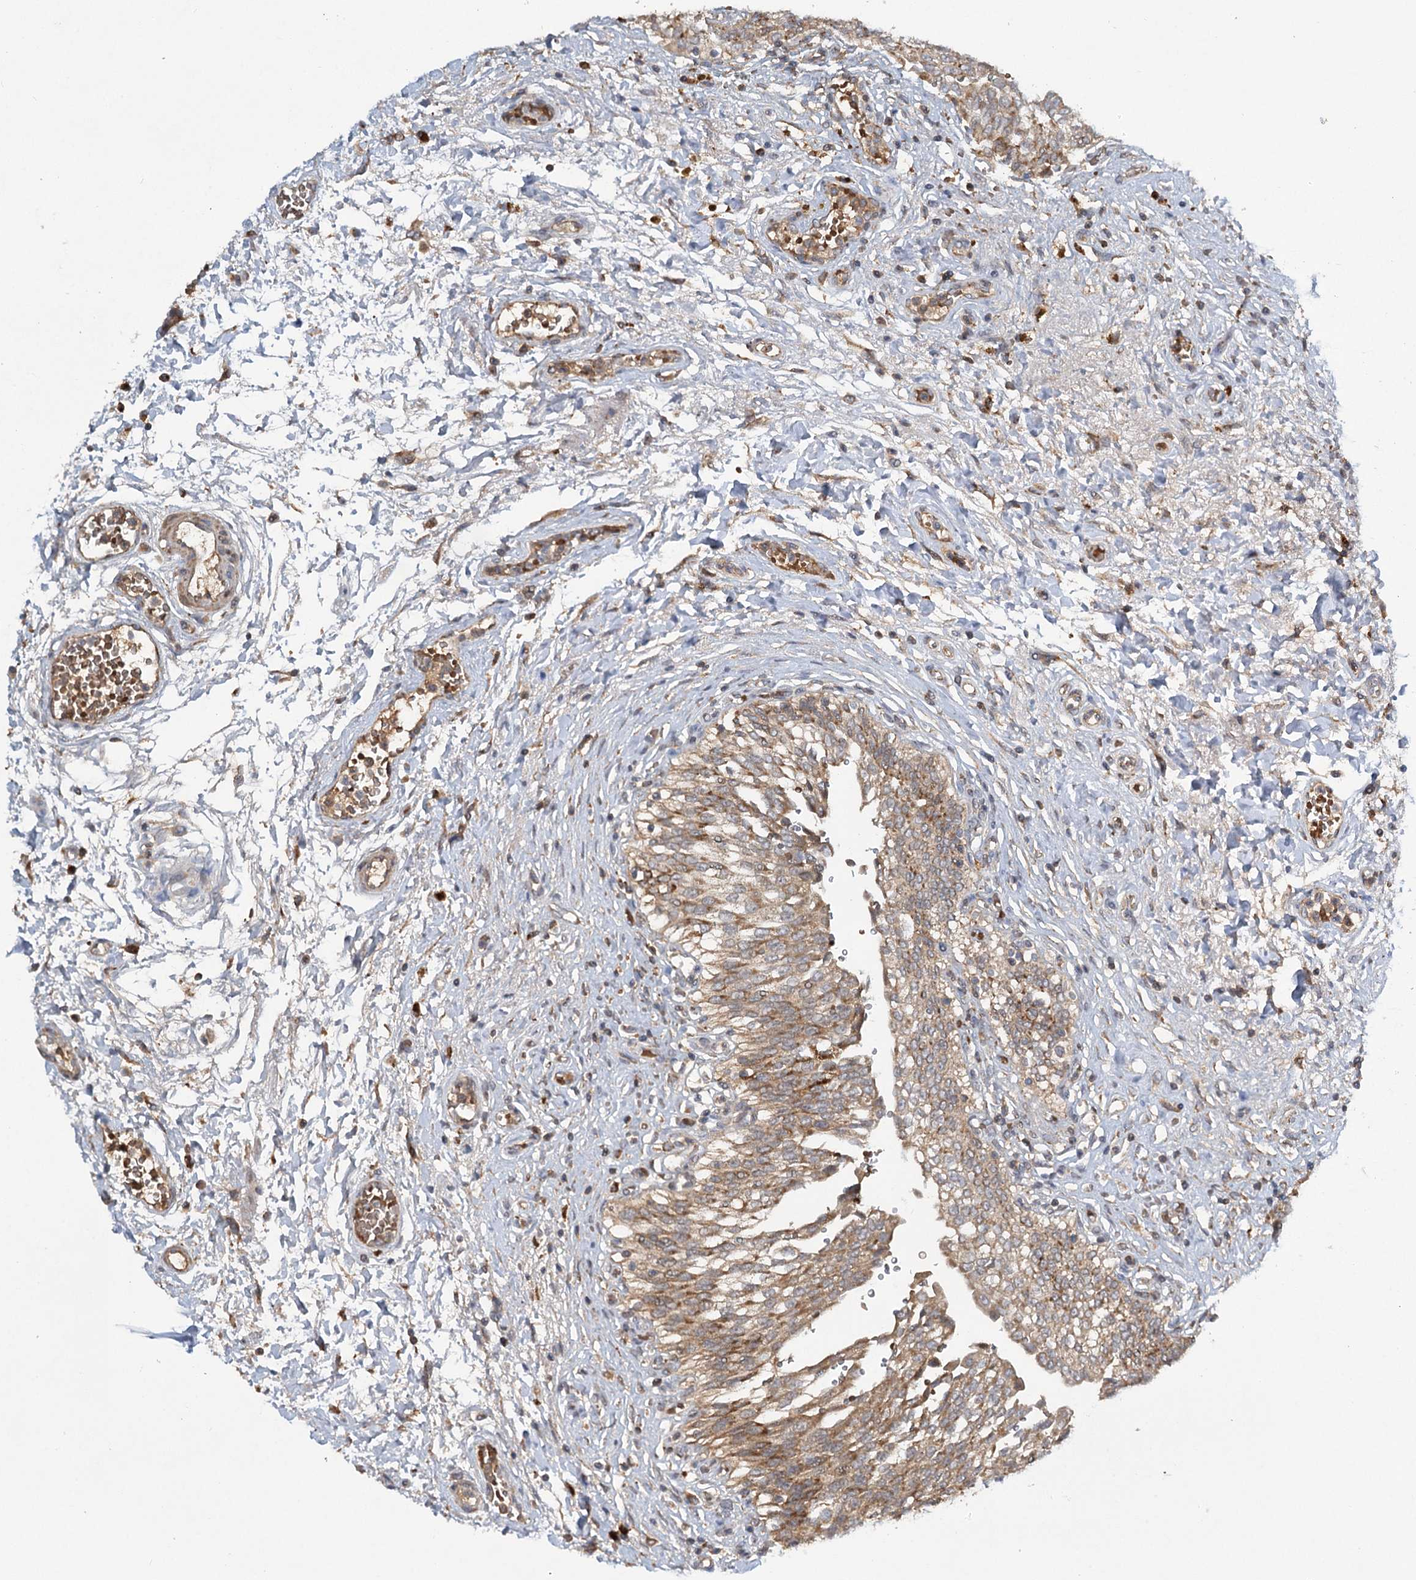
{"staining": {"intensity": "moderate", "quantity": ">75%", "location": "cytoplasmic/membranous"}, "tissue": "urinary bladder", "cell_type": "Urothelial cells", "image_type": "normal", "snomed": [{"axis": "morphology", "description": "Urothelial carcinoma, High grade"}, {"axis": "topography", "description": "Urinary bladder"}], "caption": "IHC staining of unremarkable urinary bladder, which reveals medium levels of moderate cytoplasmic/membranous expression in approximately >75% of urothelial cells indicating moderate cytoplasmic/membranous protein expression. The staining was performed using DAB (3,3'-diaminobenzidine) (brown) for protein detection and nuclei were counterstained in hematoxylin (blue).", "gene": "PYROXD2", "patient": {"sex": "male", "age": 46}}